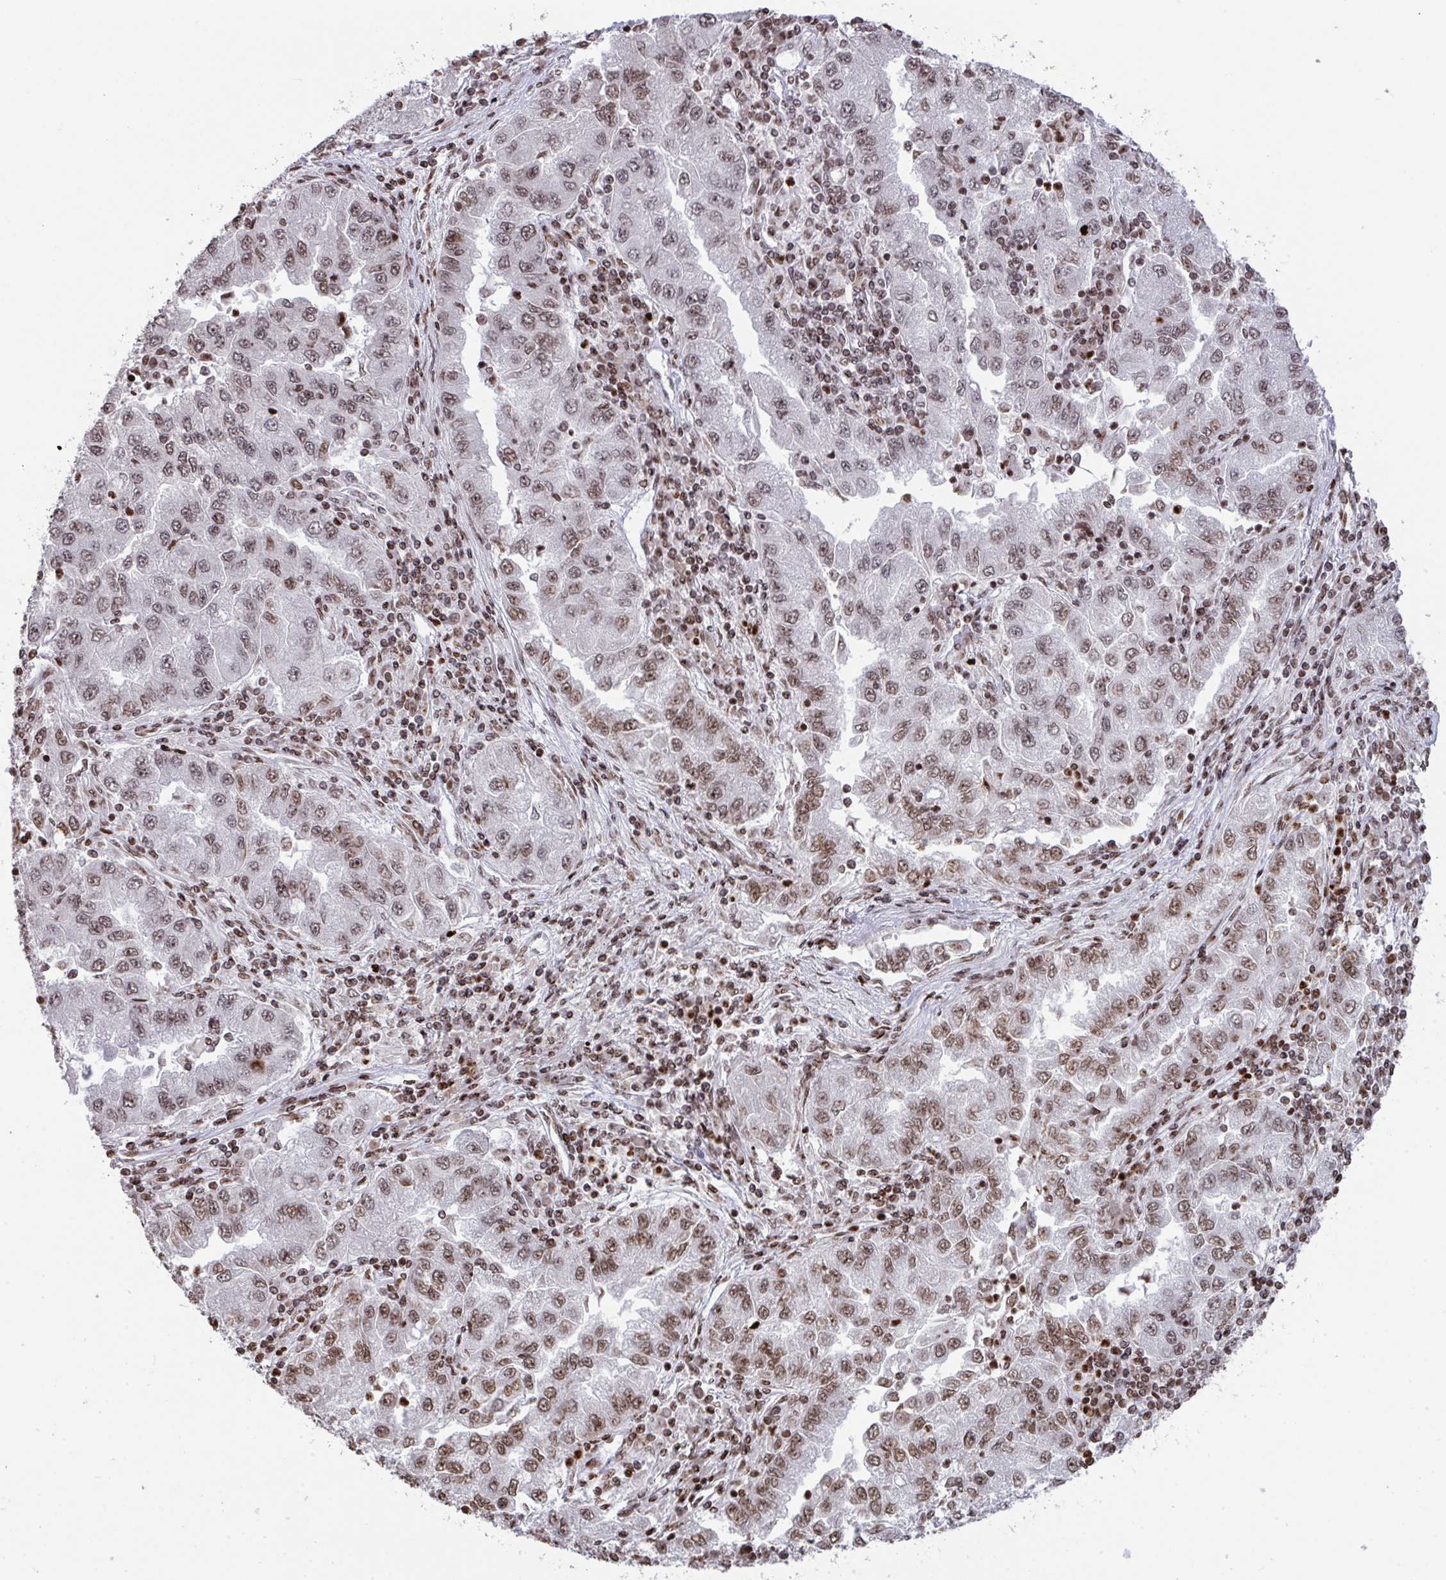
{"staining": {"intensity": "moderate", "quantity": "25%-75%", "location": "nuclear"}, "tissue": "lung cancer", "cell_type": "Tumor cells", "image_type": "cancer", "snomed": [{"axis": "morphology", "description": "Adenocarcinoma, NOS"}, {"axis": "morphology", "description": "Adenocarcinoma primary or metastatic"}, {"axis": "topography", "description": "Lung"}], "caption": "Protein analysis of adenocarcinoma (lung) tissue exhibits moderate nuclear positivity in about 25%-75% of tumor cells.", "gene": "NIP7", "patient": {"sex": "male", "age": 74}}